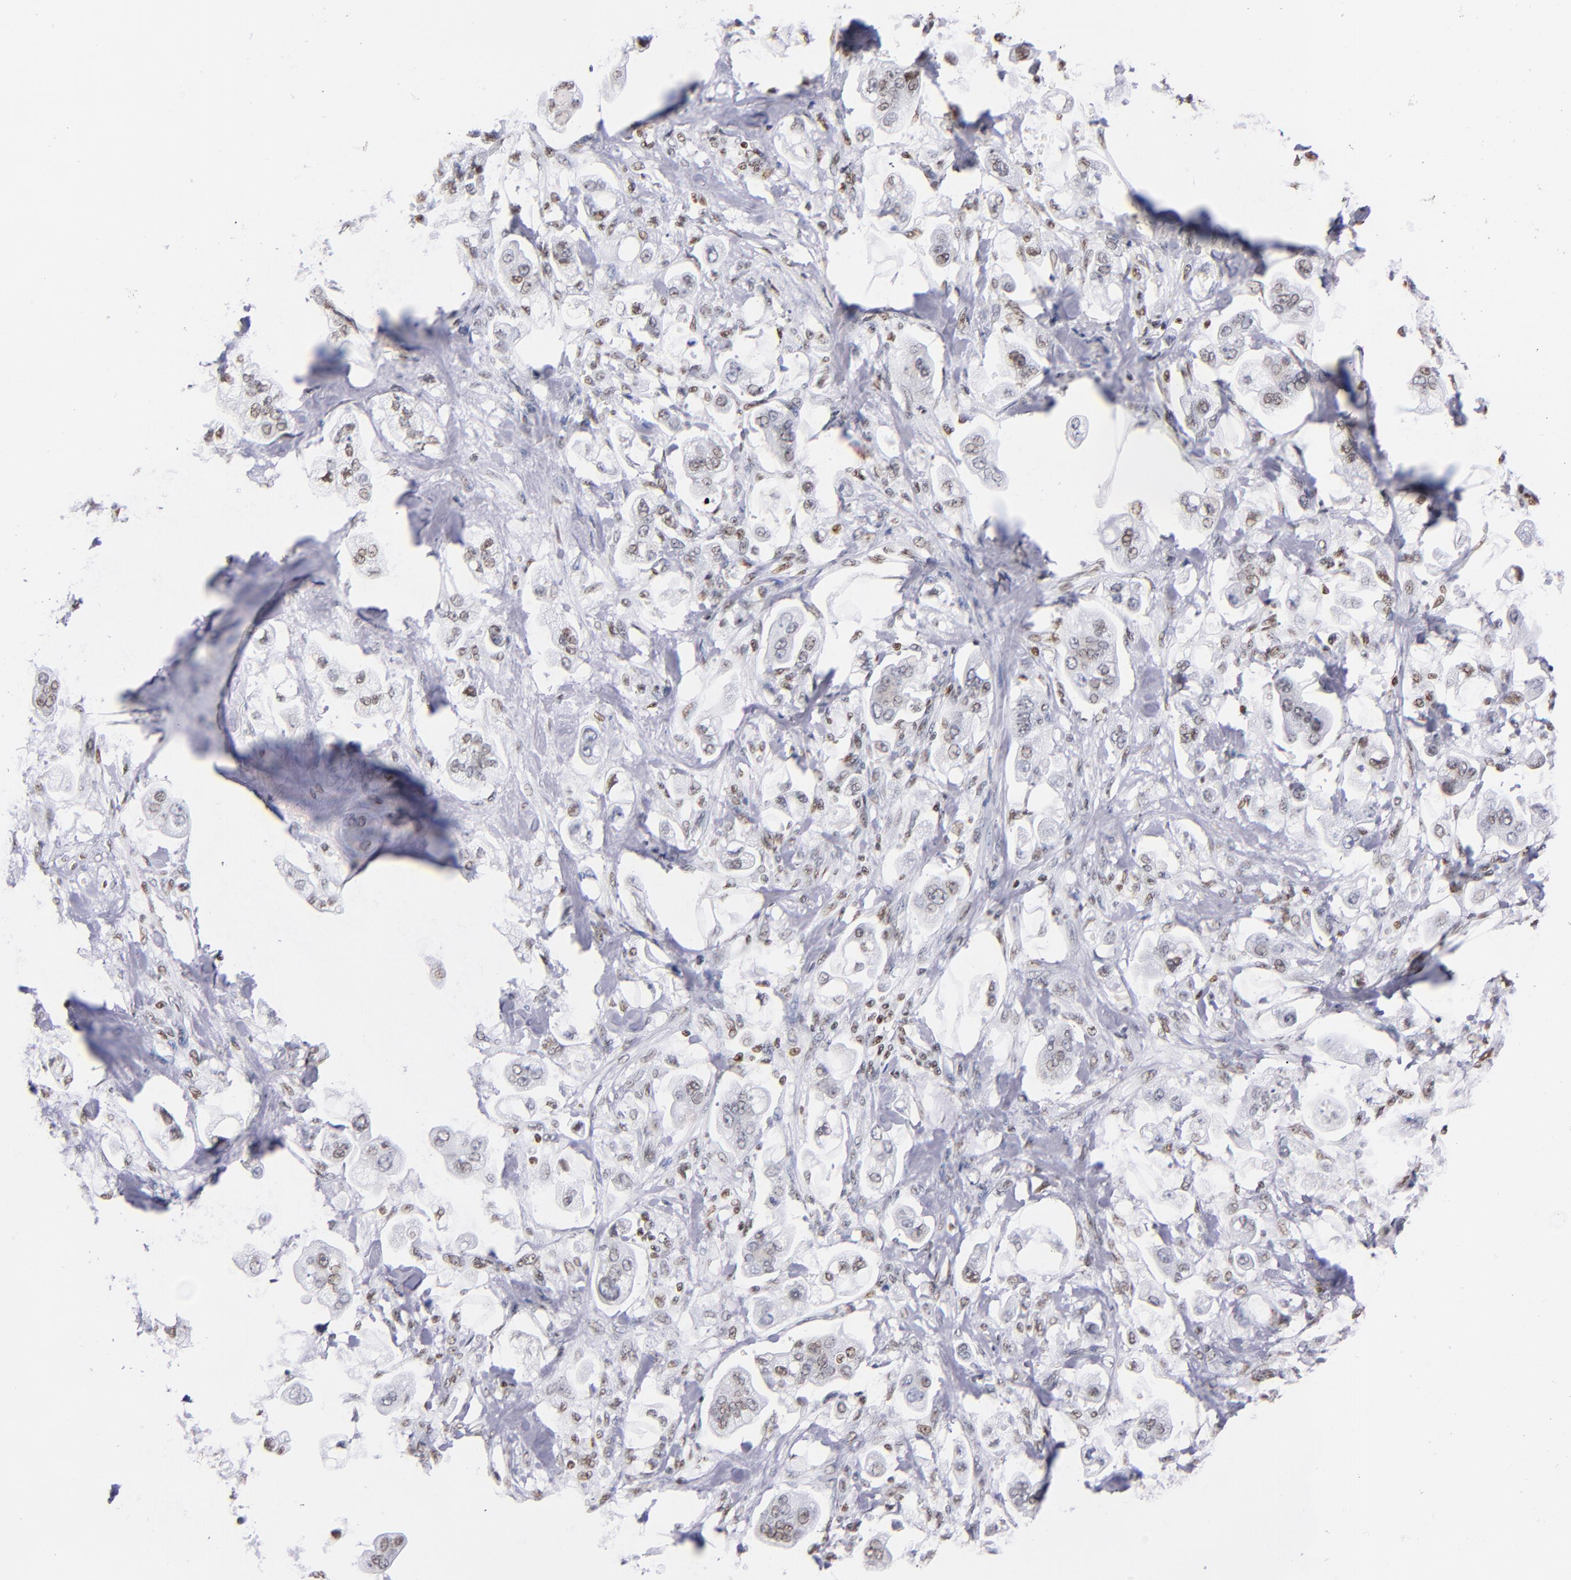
{"staining": {"intensity": "weak", "quantity": "25%-75%", "location": "nuclear"}, "tissue": "stomach cancer", "cell_type": "Tumor cells", "image_type": "cancer", "snomed": [{"axis": "morphology", "description": "Adenocarcinoma, NOS"}, {"axis": "topography", "description": "Stomach"}], "caption": "Immunohistochemistry of stomach adenocarcinoma shows low levels of weak nuclear expression in about 25%-75% of tumor cells.", "gene": "IFI16", "patient": {"sex": "male", "age": 62}}